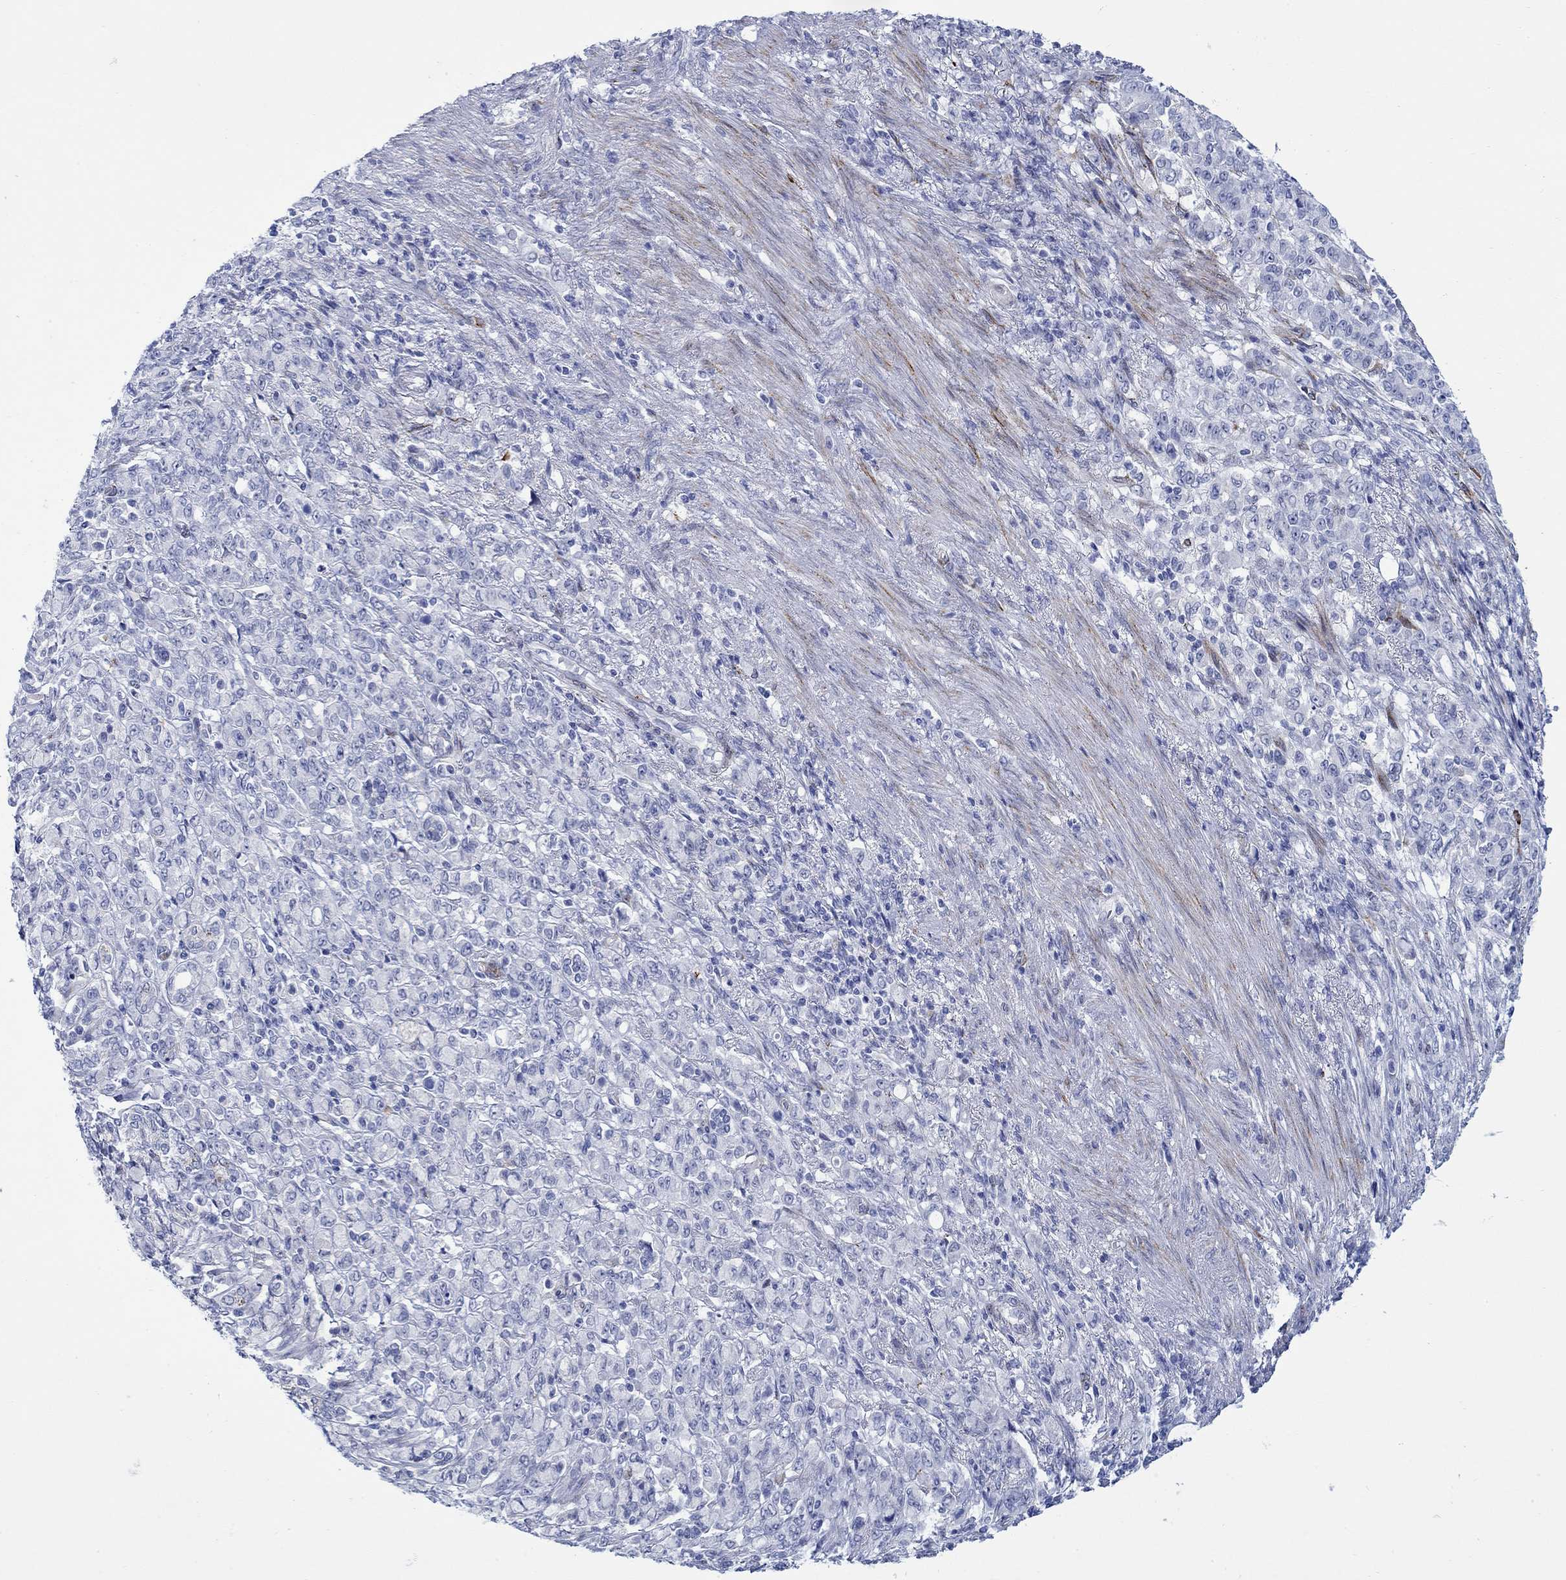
{"staining": {"intensity": "negative", "quantity": "none", "location": "none"}, "tissue": "stomach cancer", "cell_type": "Tumor cells", "image_type": "cancer", "snomed": [{"axis": "morphology", "description": "Normal tissue, NOS"}, {"axis": "morphology", "description": "Adenocarcinoma, NOS"}, {"axis": "topography", "description": "Stomach"}], "caption": "This is a photomicrograph of immunohistochemistry (IHC) staining of stomach adenocarcinoma, which shows no expression in tumor cells.", "gene": "KSR2", "patient": {"sex": "female", "age": 79}}